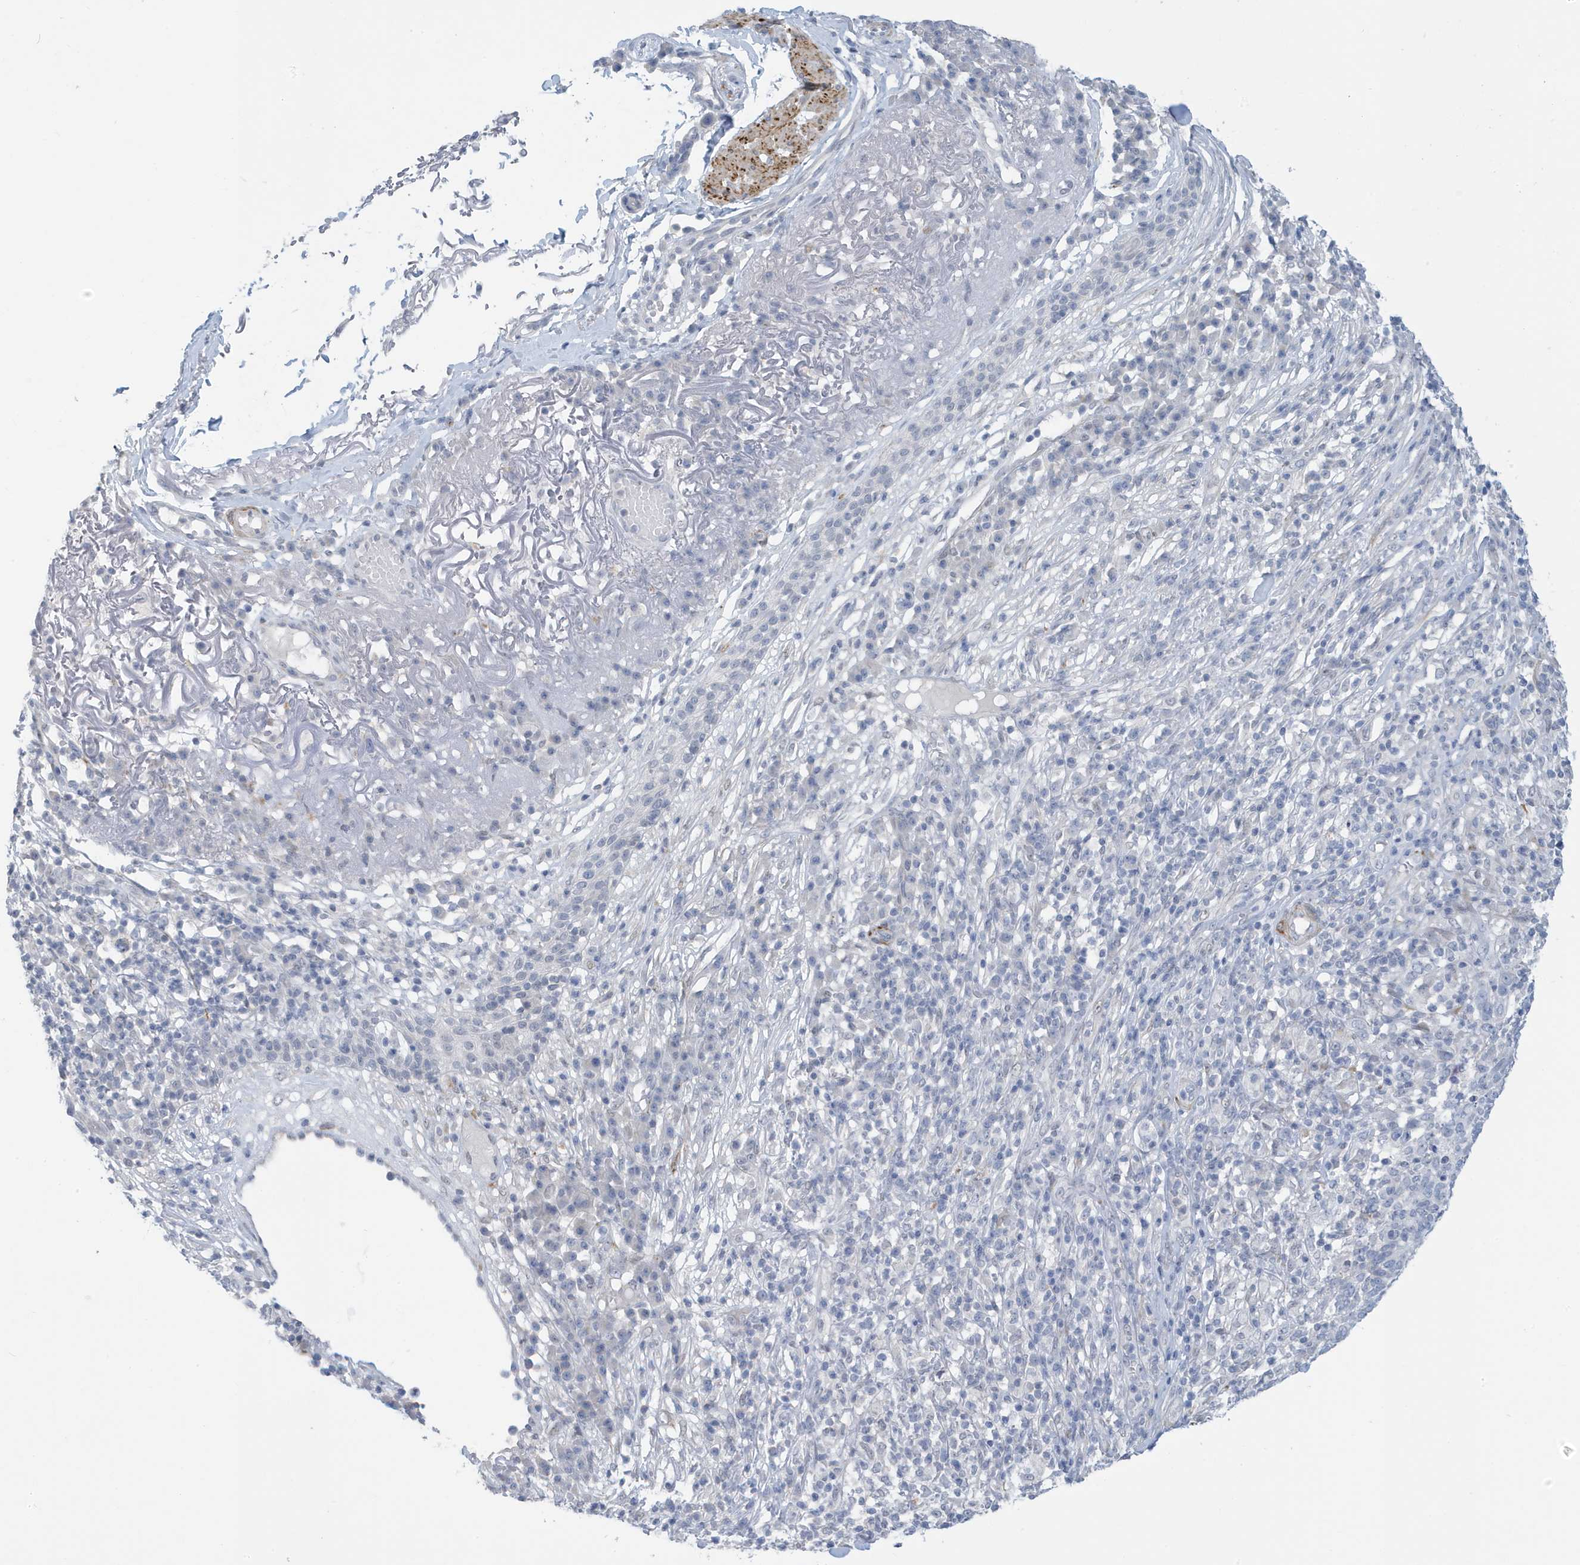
{"staining": {"intensity": "negative", "quantity": "none", "location": "none"}, "tissue": "skin cancer", "cell_type": "Tumor cells", "image_type": "cancer", "snomed": [{"axis": "morphology", "description": "Squamous cell carcinoma, NOS"}, {"axis": "topography", "description": "Skin"}], "caption": "Immunohistochemistry (IHC) of human skin squamous cell carcinoma shows no positivity in tumor cells.", "gene": "PERM1", "patient": {"sex": "female", "age": 90}}